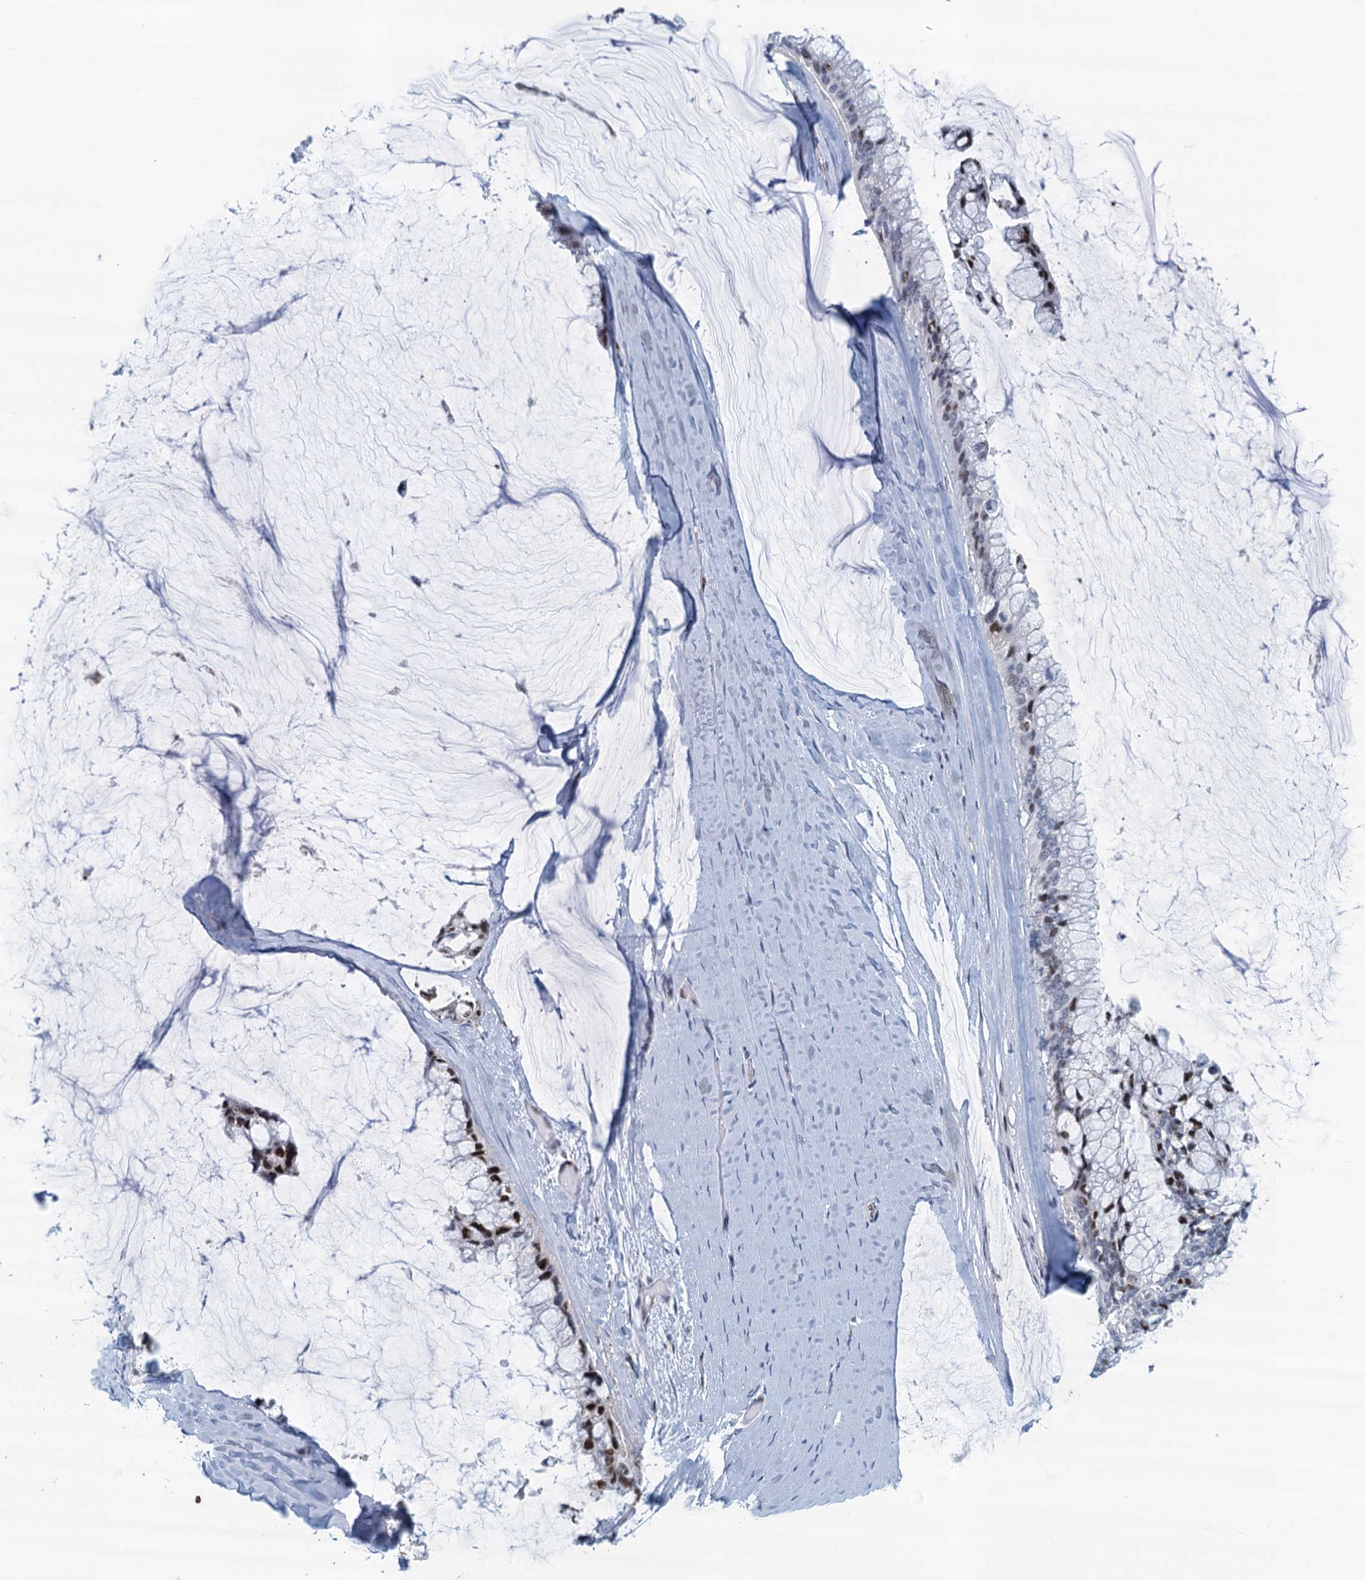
{"staining": {"intensity": "moderate", "quantity": "25%-75%", "location": "nuclear"}, "tissue": "ovarian cancer", "cell_type": "Tumor cells", "image_type": "cancer", "snomed": [{"axis": "morphology", "description": "Cystadenocarcinoma, mucinous, NOS"}, {"axis": "topography", "description": "Ovary"}], "caption": "A brown stain highlights moderate nuclear staining of a protein in ovarian mucinous cystadenocarcinoma tumor cells.", "gene": "ANKRD13D", "patient": {"sex": "female", "age": 39}}